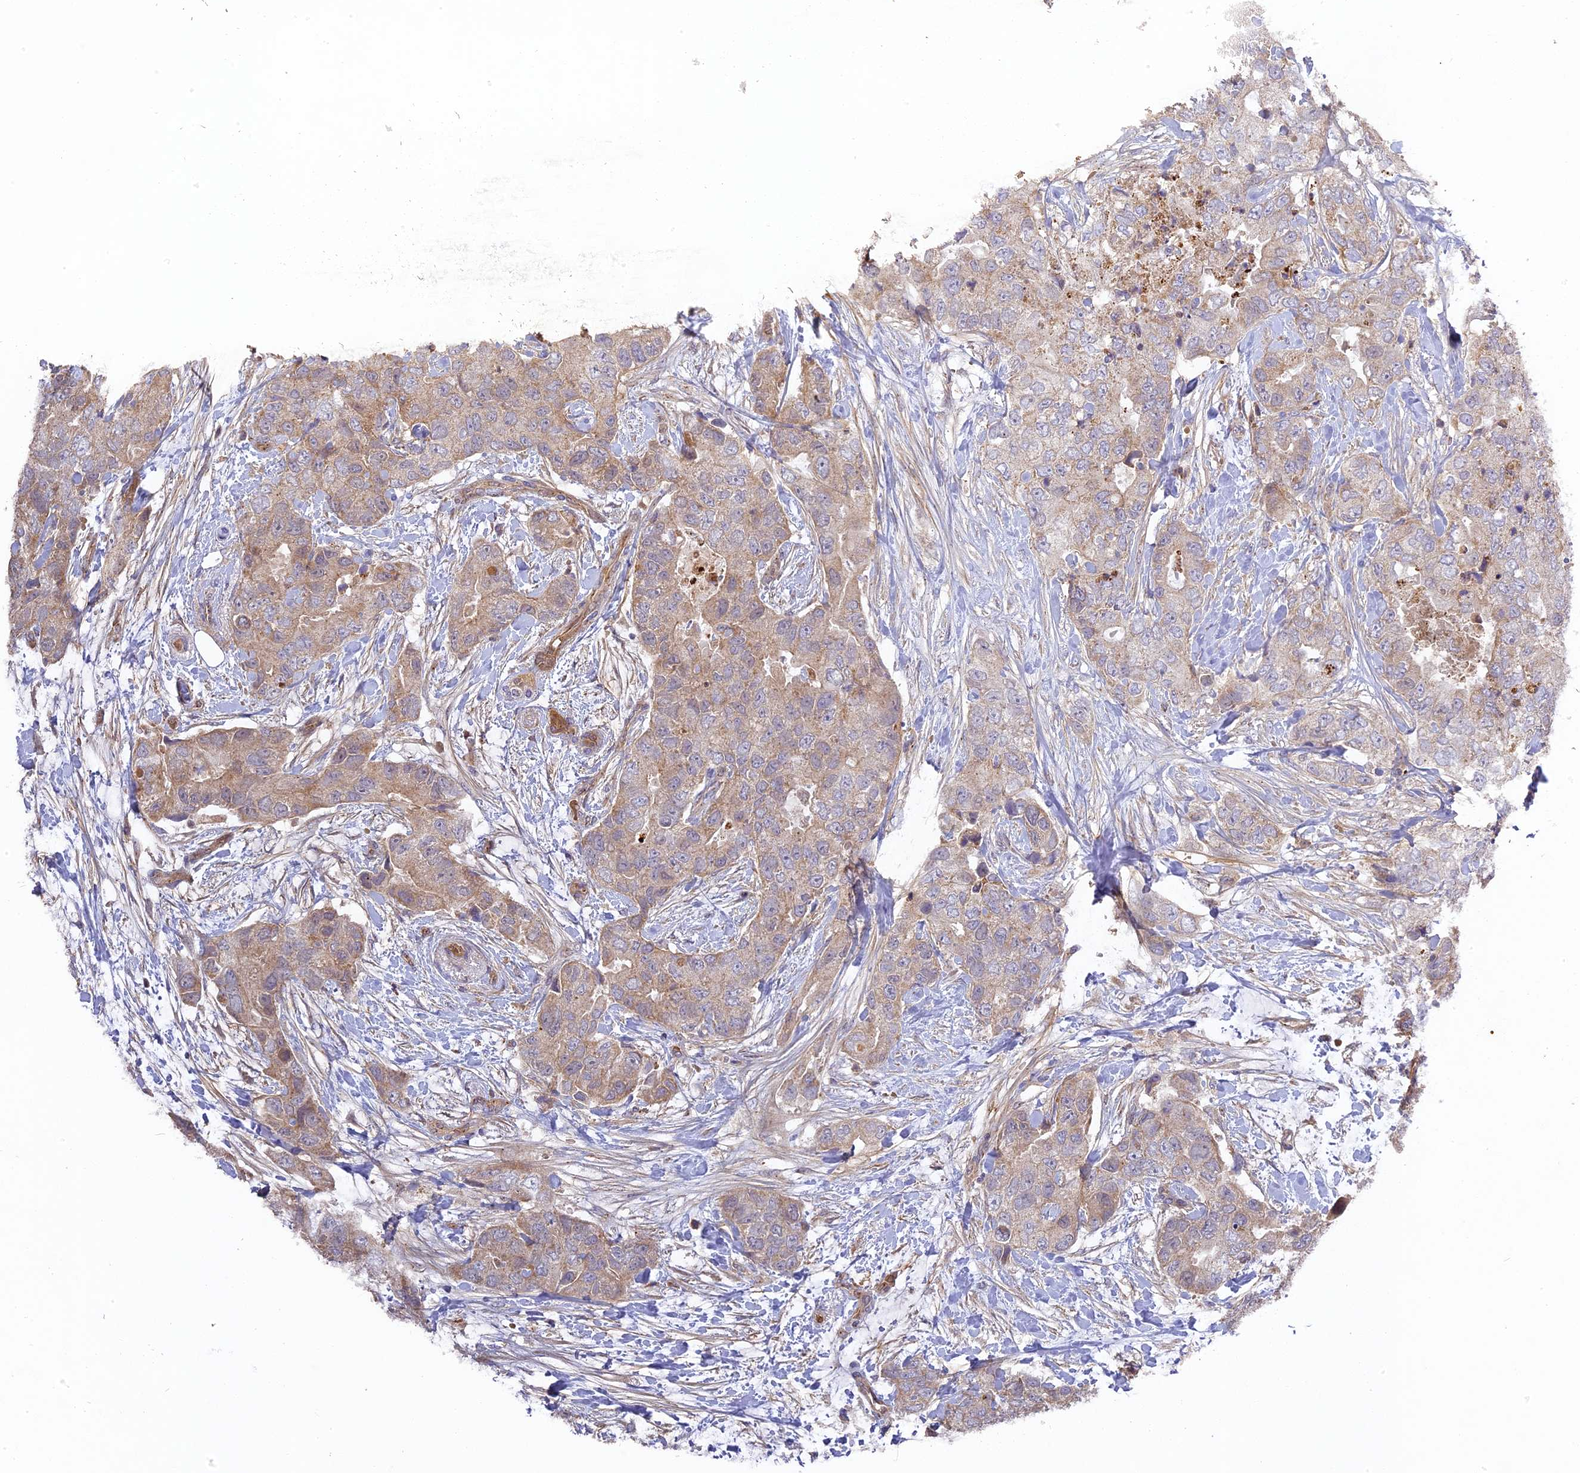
{"staining": {"intensity": "weak", "quantity": "25%-75%", "location": "cytoplasmic/membranous"}, "tissue": "breast cancer", "cell_type": "Tumor cells", "image_type": "cancer", "snomed": [{"axis": "morphology", "description": "Duct carcinoma"}, {"axis": "topography", "description": "Breast"}], "caption": "An immunohistochemistry photomicrograph of neoplastic tissue is shown. Protein staining in brown highlights weak cytoplasmic/membranous positivity in breast cancer (infiltrating ductal carcinoma) within tumor cells.", "gene": "RPIA", "patient": {"sex": "female", "age": 62}}